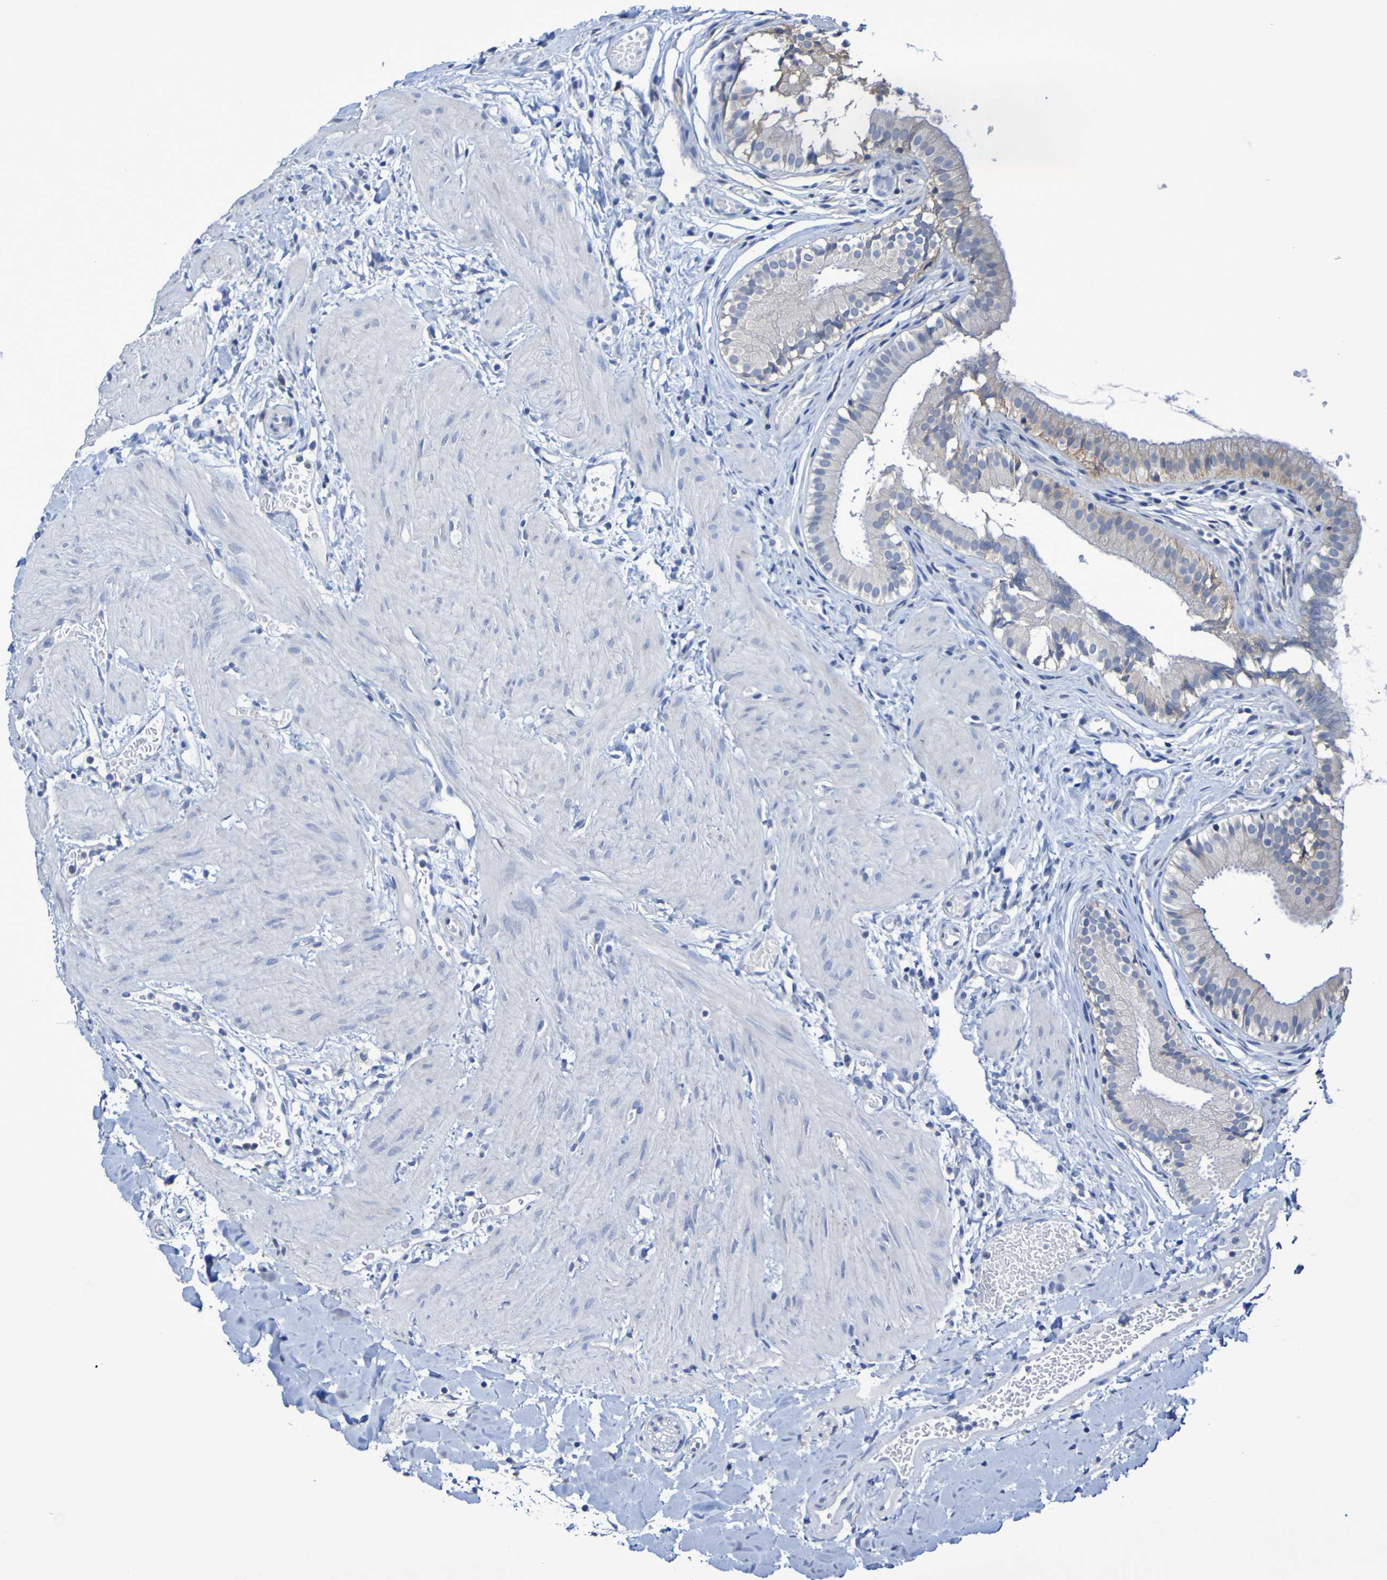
{"staining": {"intensity": "moderate", "quantity": "25%-75%", "location": "cytoplasmic/membranous"}, "tissue": "gallbladder", "cell_type": "Glandular cells", "image_type": "normal", "snomed": [{"axis": "morphology", "description": "Normal tissue, NOS"}, {"axis": "topography", "description": "Gallbladder"}], "caption": "Immunohistochemistry (IHC) image of benign human gallbladder stained for a protein (brown), which shows medium levels of moderate cytoplasmic/membranous positivity in approximately 25%-75% of glandular cells.", "gene": "SLC3A2", "patient": {"sex": "female", "age": 26}}